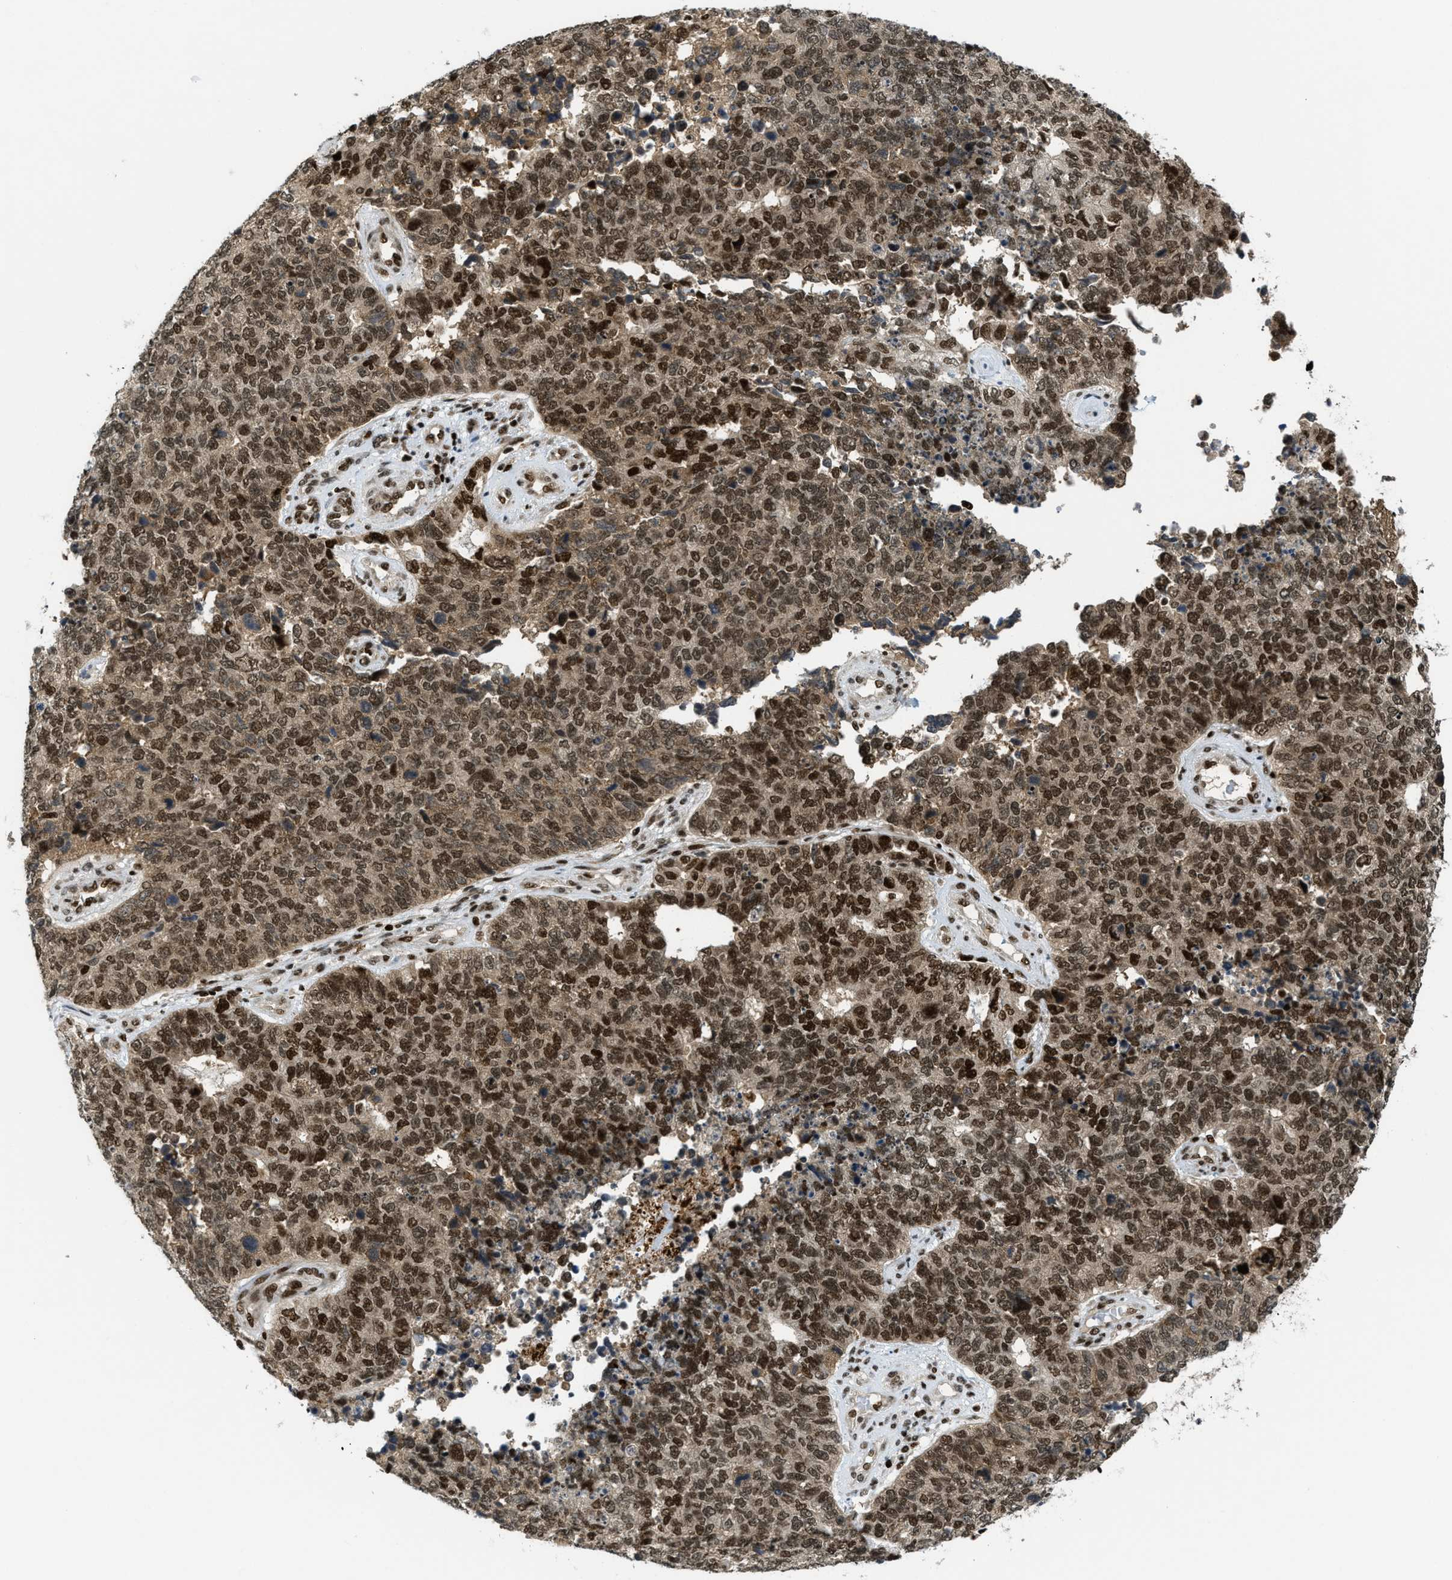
{"staining": {"intensity": "strong", "quantity": ">75%", "location": "nuclear"}, "tissue": "cervical cancer", "cell_type": "Tumor cells", "image_type": "cancer", "snomed": [{"axis": "morphology", "description": "Squamous cell carcinoma, NOS"}, {"axis": "topography", "description": "Cervix"}], "caption": "A brown stain labels strong nuclear expression of a protein in human cervical cancer tumor cells. (IHC, brightfield microscopy, high magnification).", "gene": "RFX5", "patient": {"sex": "female", "age": 63}}